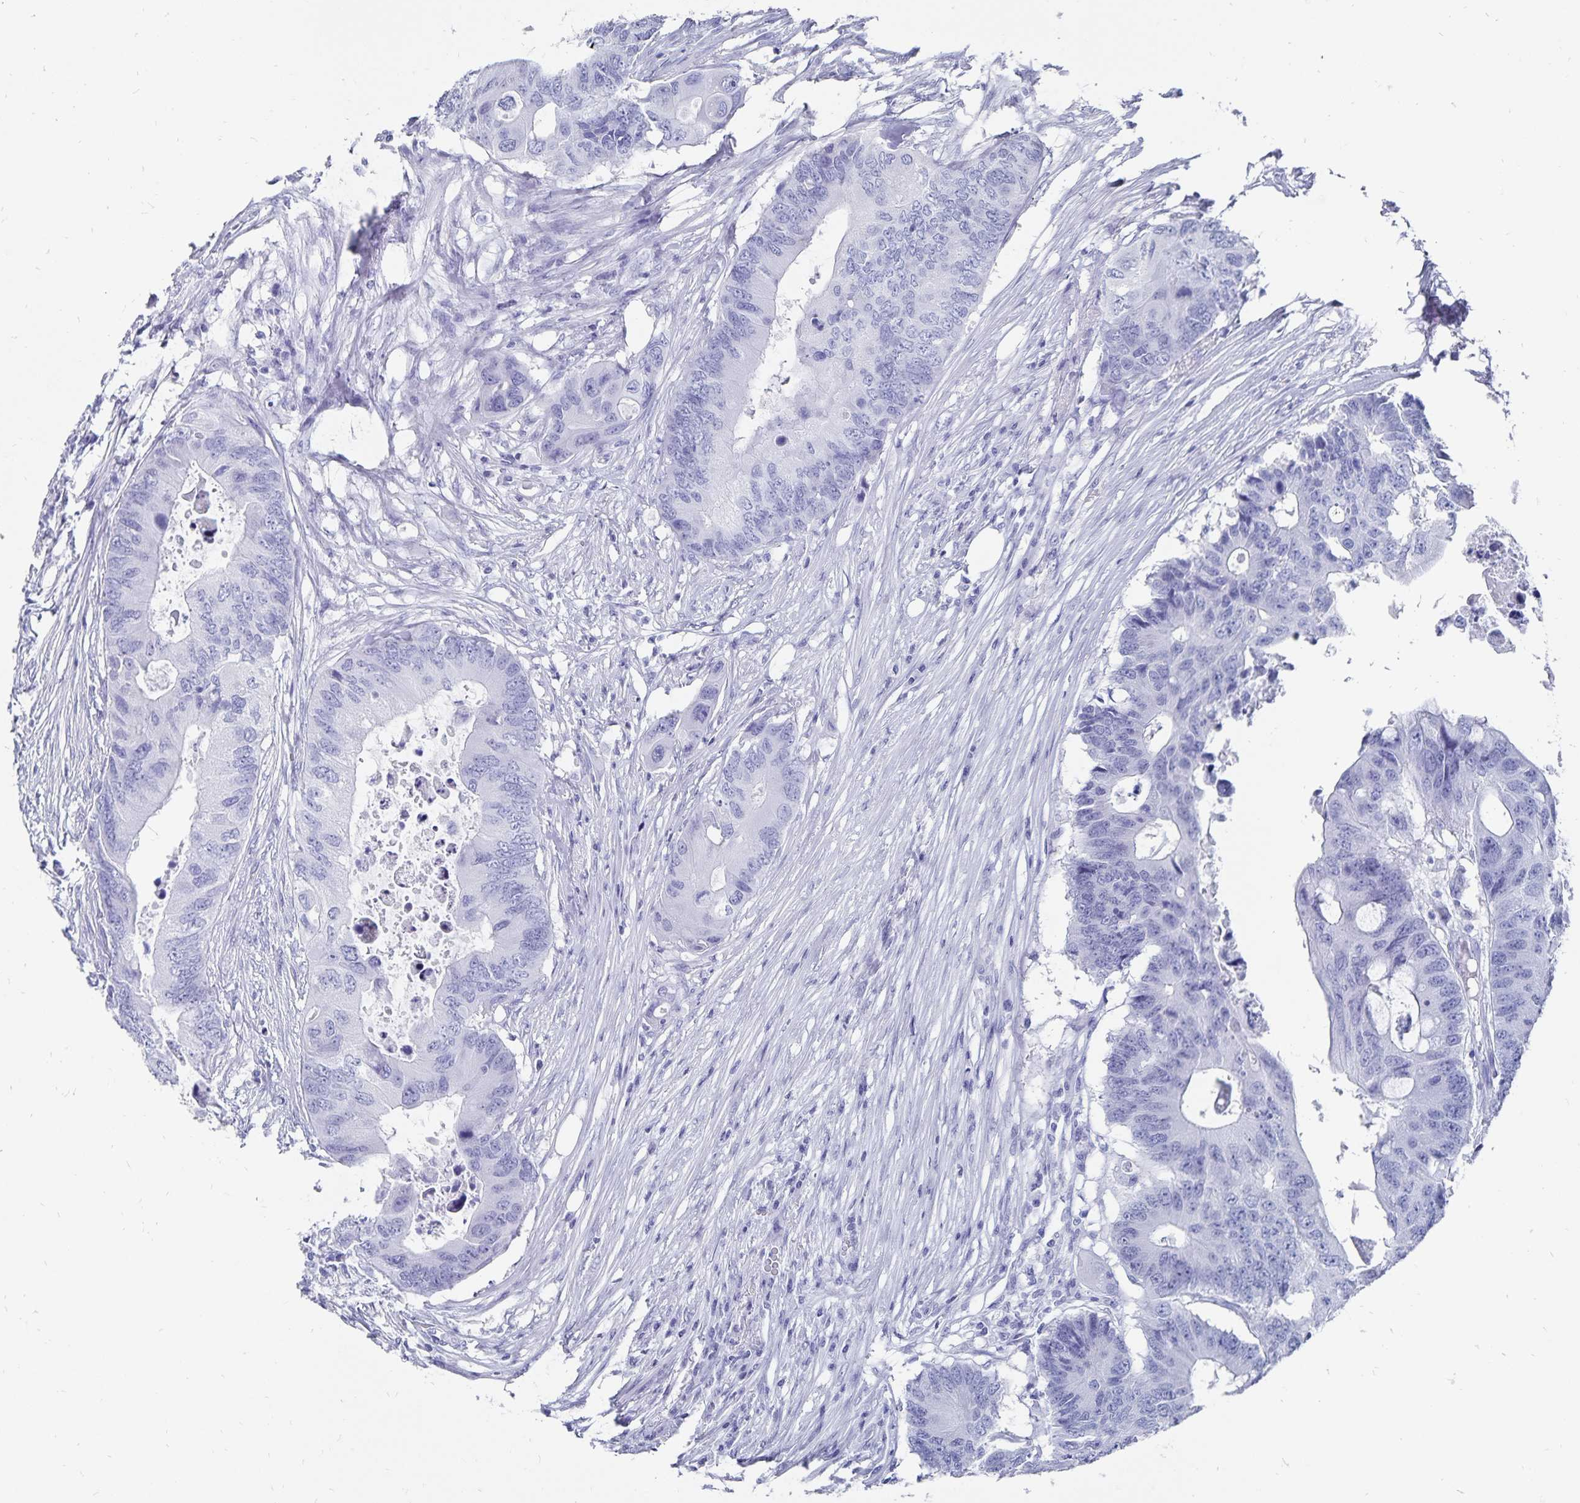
{"staining": {"intensity": "negative", "quantity": "none", "location": "none"}, "tissue": "colorectal cancer", "cell_type": "Tumor cells", "image_type": "cancer", "snomed": [{"axis": "morphology", "description": "Adenocarcinoma, NOS"}, {"axis": "topography", "description": "Colon"}], "caption": "Tumor cells show no significant protein staining in adenocarcinoma (colorectal).", "gene": "ADH1A", "patient": {"sex": "male", "age": 71}}